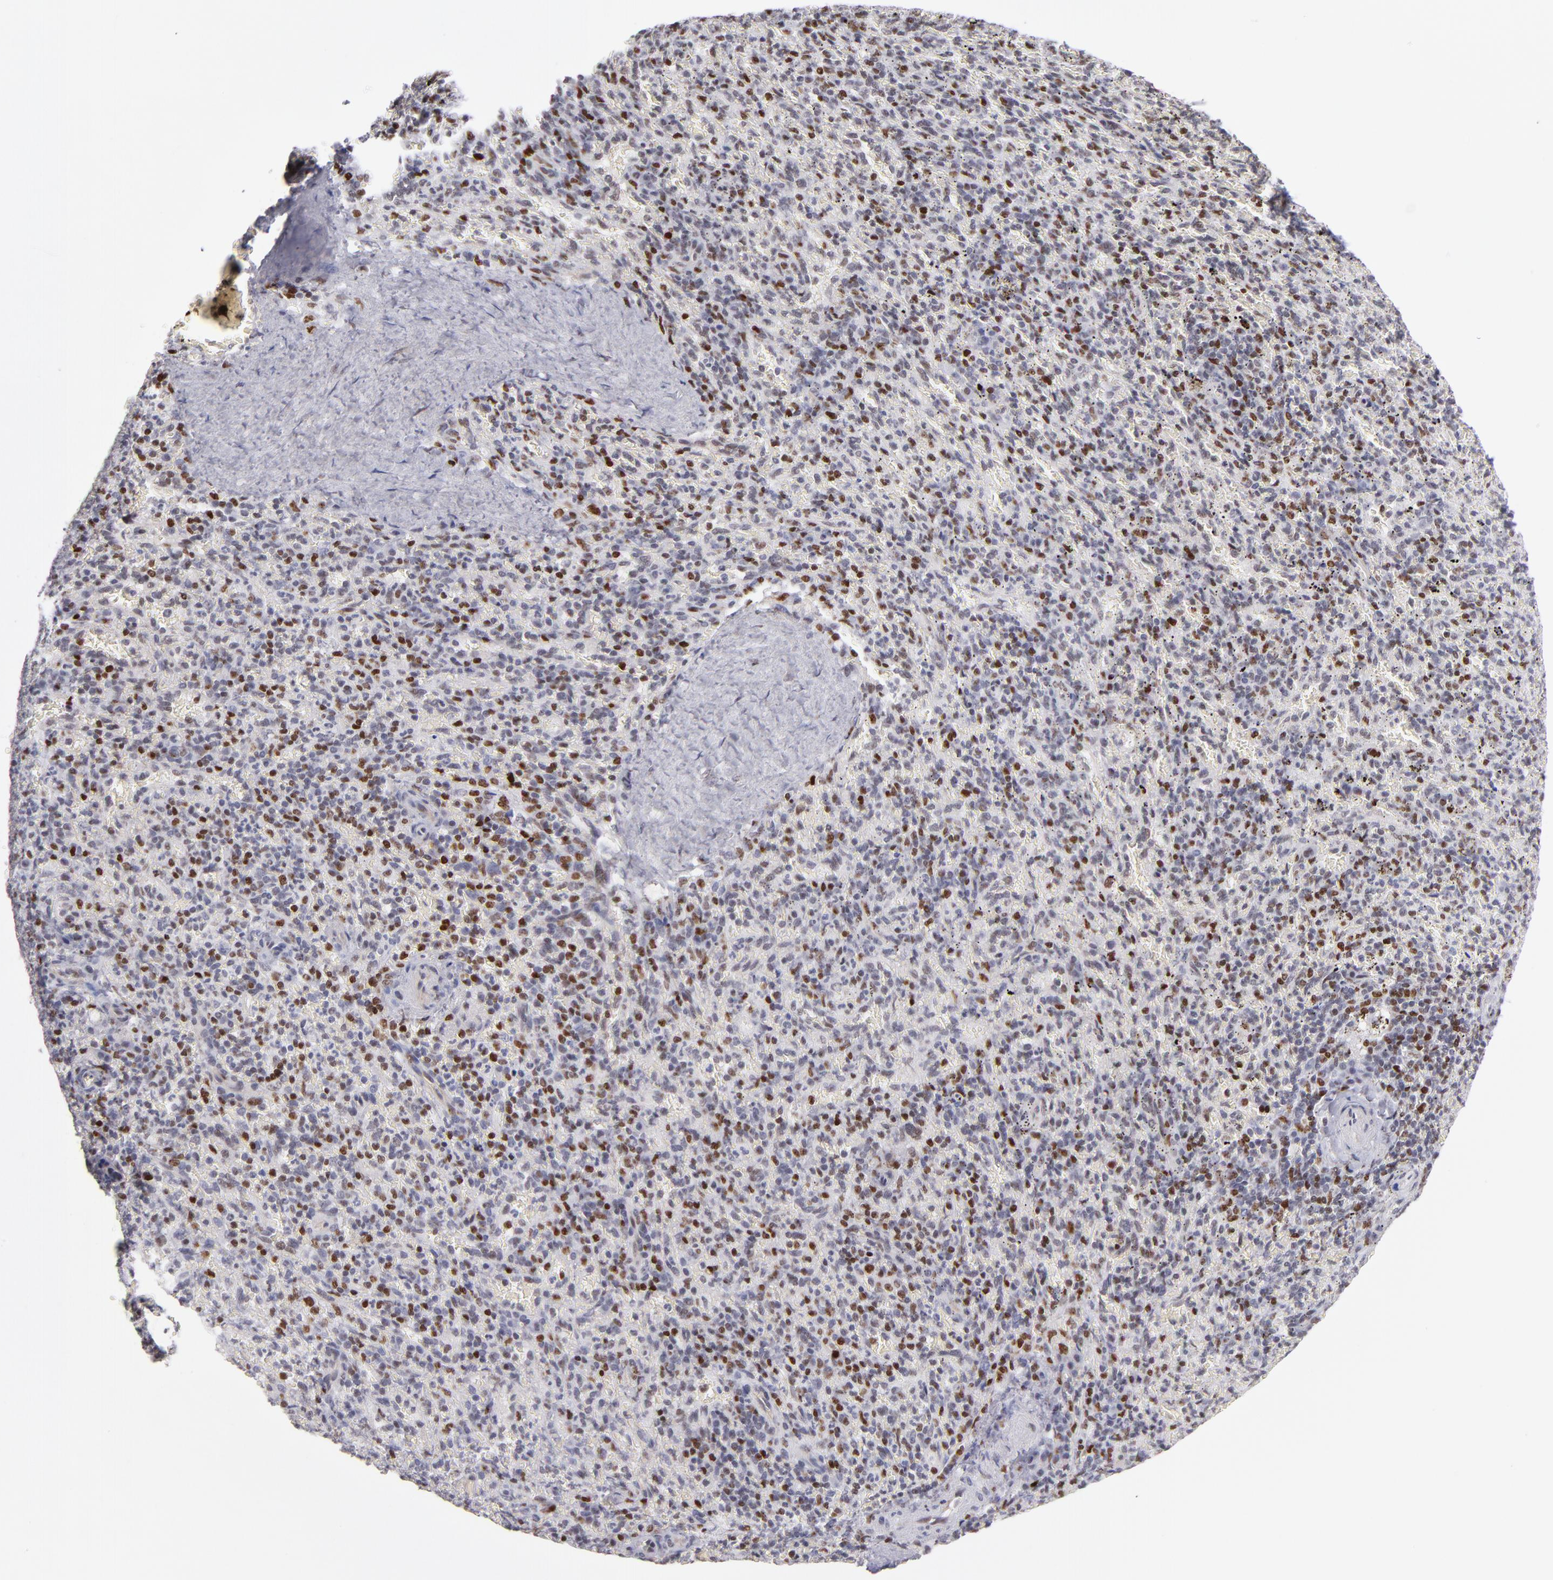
{"staining": {"intensity": "moderate", "quantity": "25%-75%", "location": "nuclear"}, "tissue": "spleen", "cell_type": "Cells in red pulp", "image_type": "normal", "snomed": [{"axis": "morphology", "description": "Normal tissue, NOS"}, {"axis": "topography", "description": "Spleen"}], "caption": "Immunohistochemical staining of benign human spleen shows moderate nuclear protein staining in about 25%-75% of cells in red pulp. Using DAB (brown) and hematoxylin (blue) stains, captured at high magnification using brightfield microscopy.", "gene": "POLA1", "patient": {"sex": "female", "age": 43}}